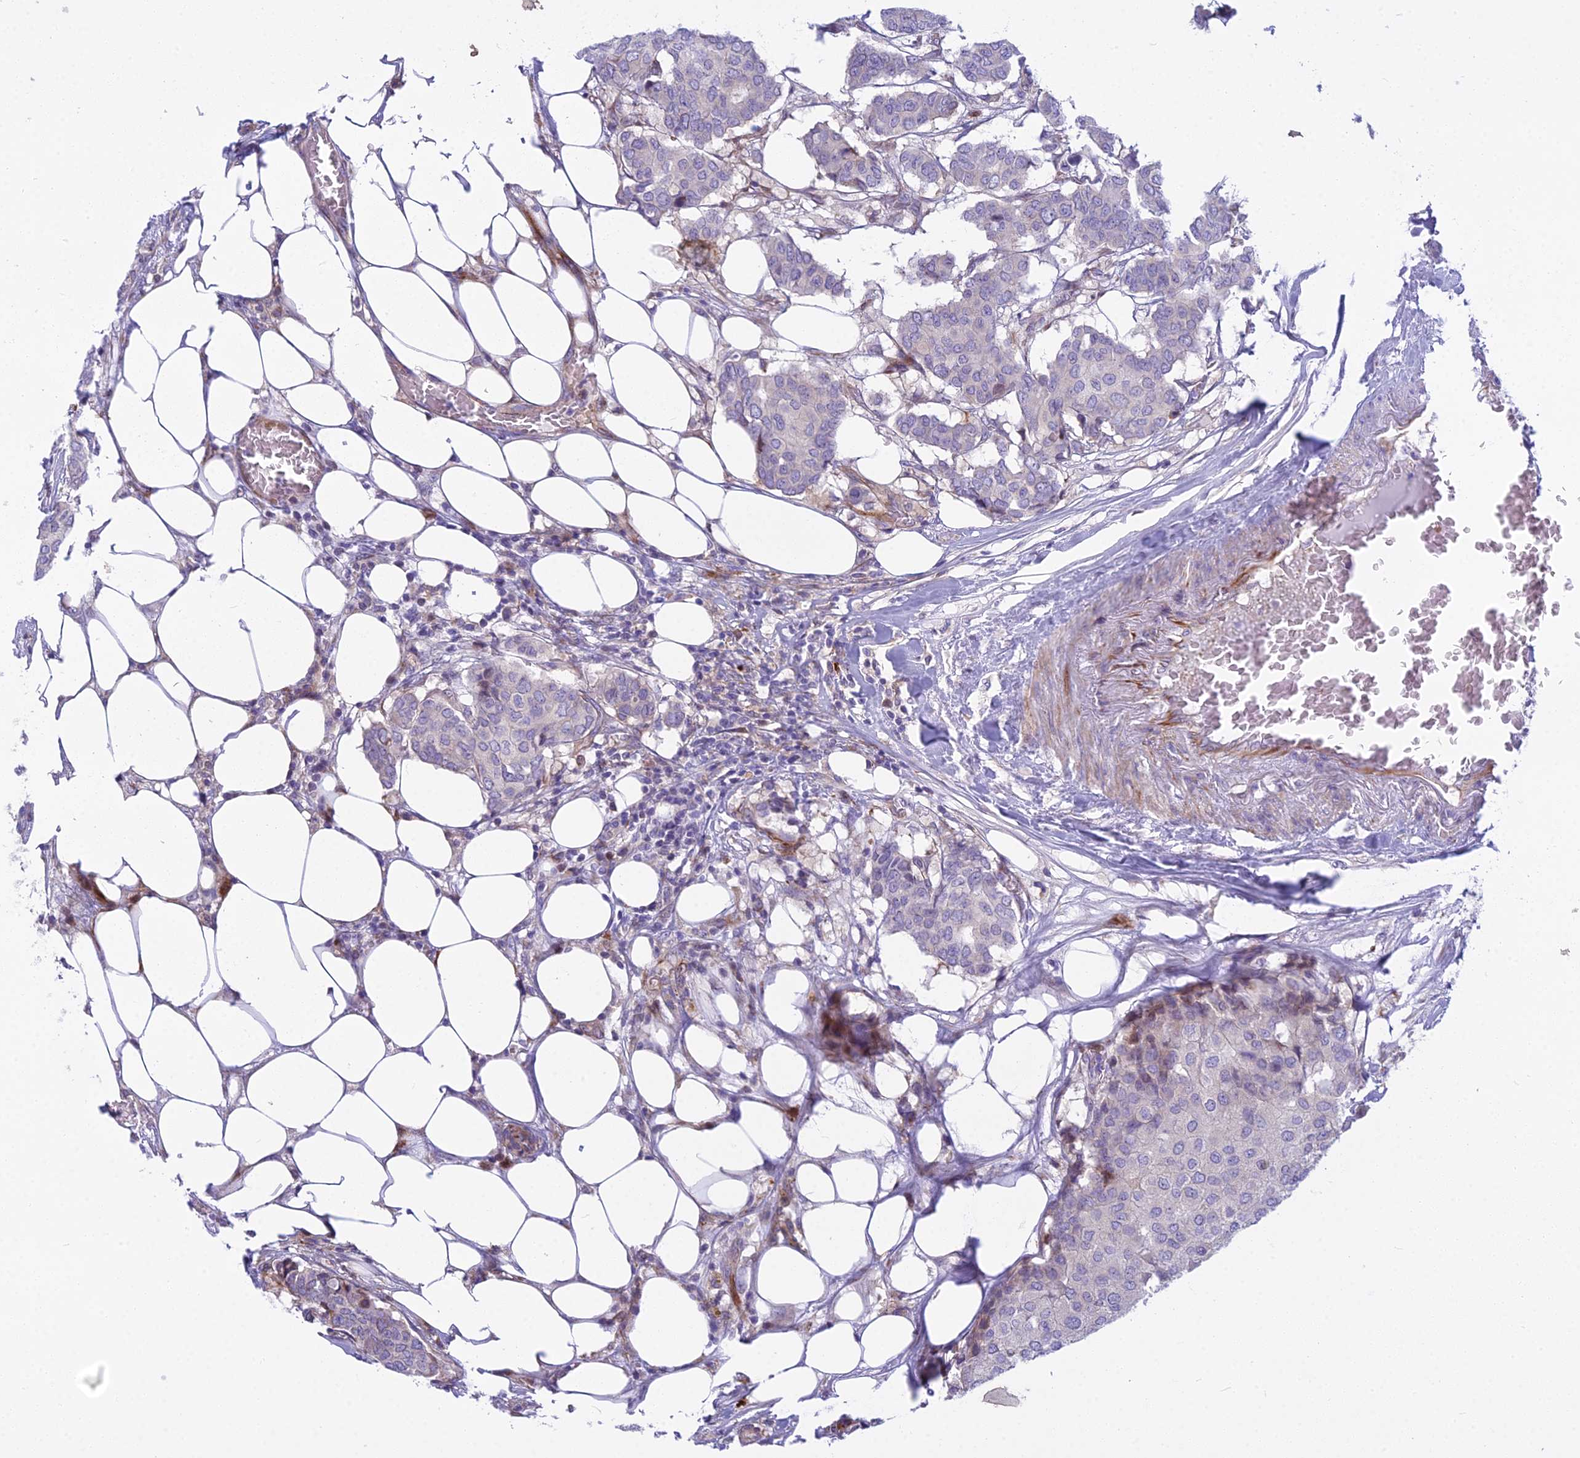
{"staining": {"intensity": "negative", "quantity": "none", "location": "none"}, "tissue": "breast cancer", "cell_type": "Tumor cells", "image_type": "cancer", "snomed": [{"axis": "morphology", "description": "Duct carcinoma"}, {"axis": "topography", "description": "Breast"}], "caption": "The immunohistochemistry image has no significant expression in tumor cells of breast cancer (intraductal carcinoma) tissue.", "gene": "PCDHB14", "patient": {"sex": "female", "age": 75}}